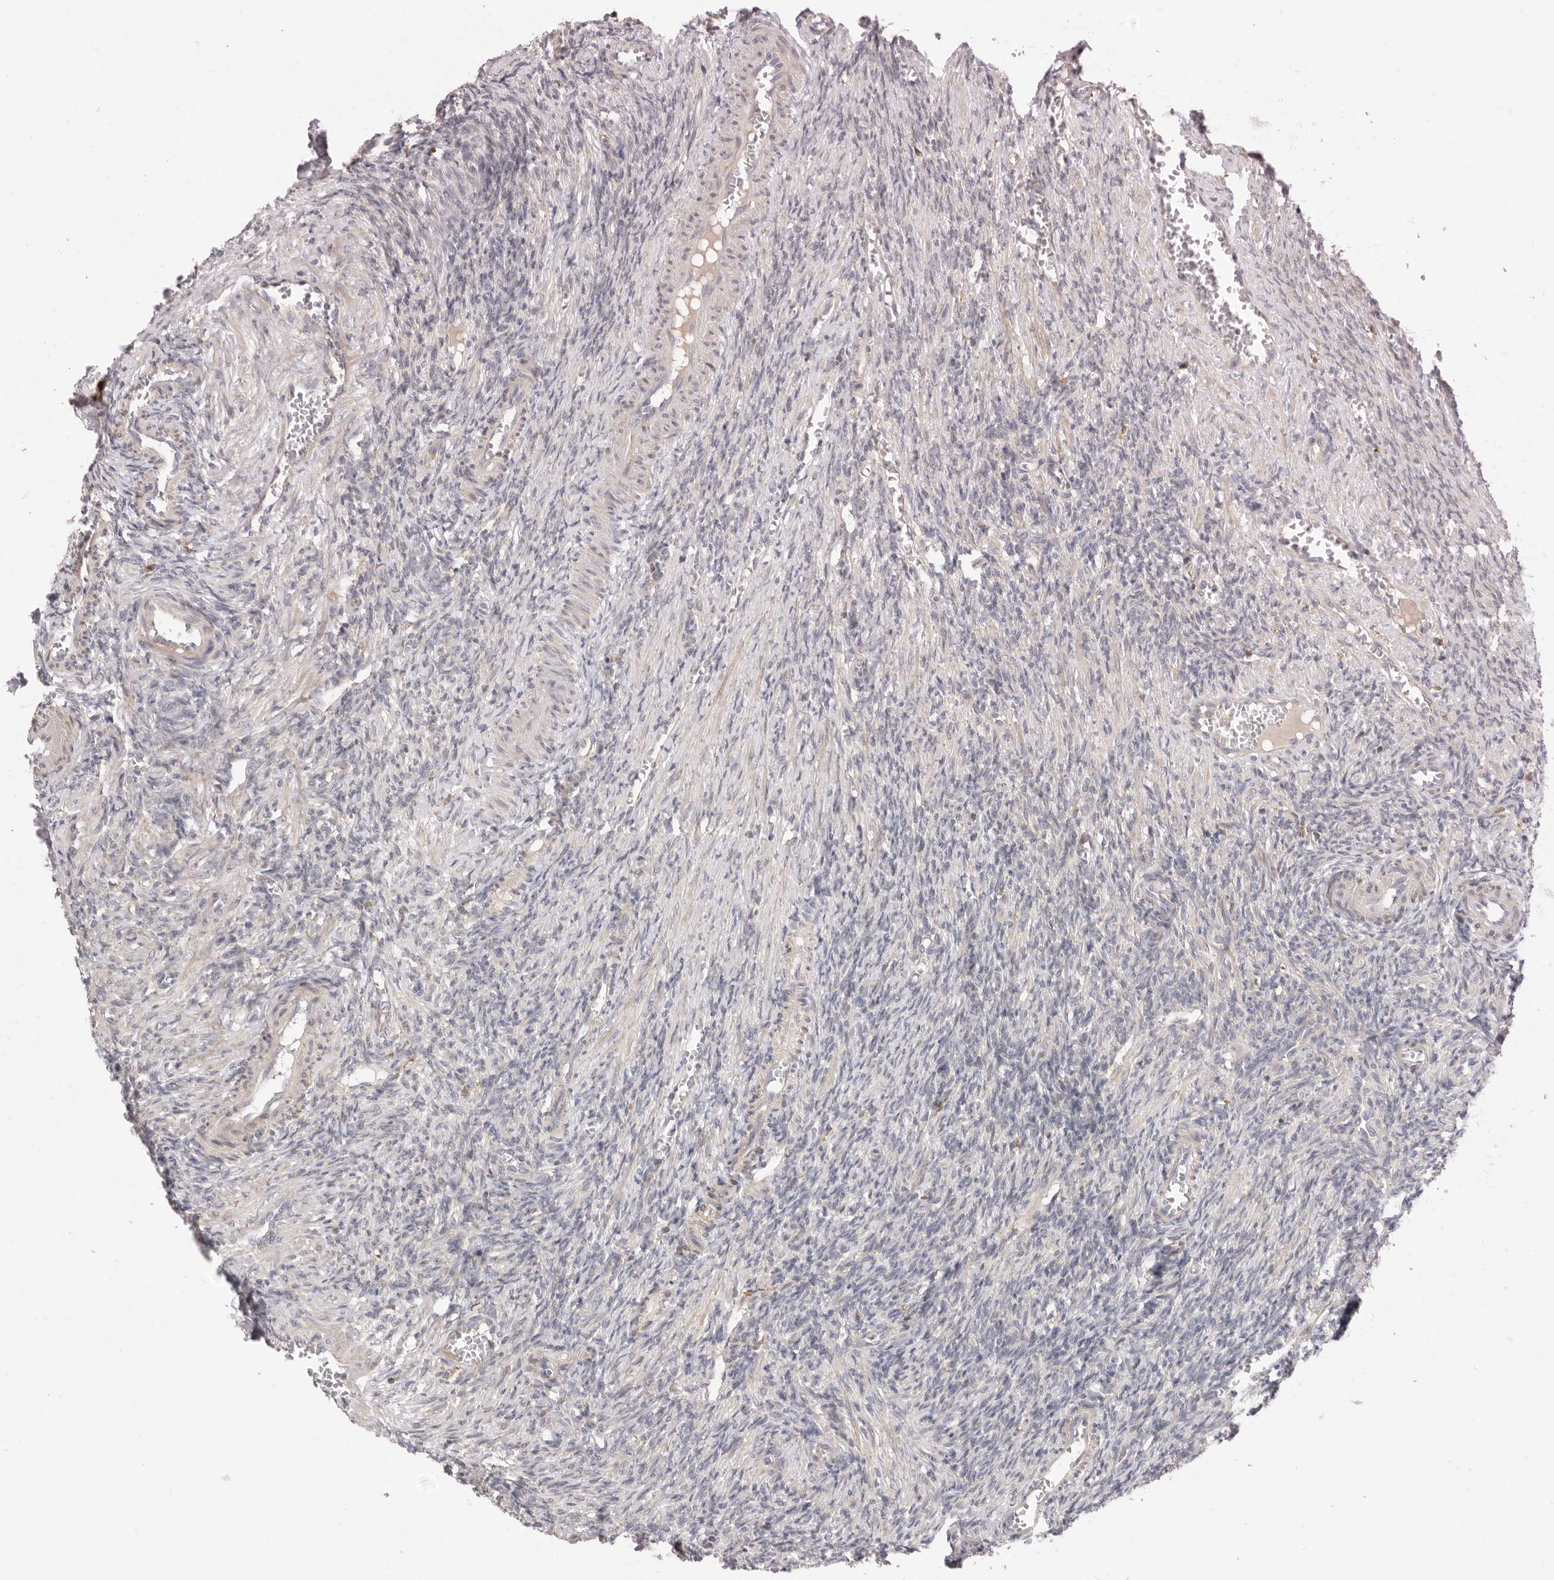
{"staining": {"intensity": "negative", "quantity": "none", "location": "none"}, "tissue": "ovary", "cell_type": "Ovarian stroma cells", "image_type": "normal", "snomed": [{"axis": "morphology", "description": "Normal tissue, NOS"}, {"axis": "topography", "description": "Ovary"}], "caption": "A photomicrograph of ovary stained for a protein reveals no brown staining in ovarian stroma cells.", "gene": "USH1C", "patient": {"sex": "female", "age": 27}}